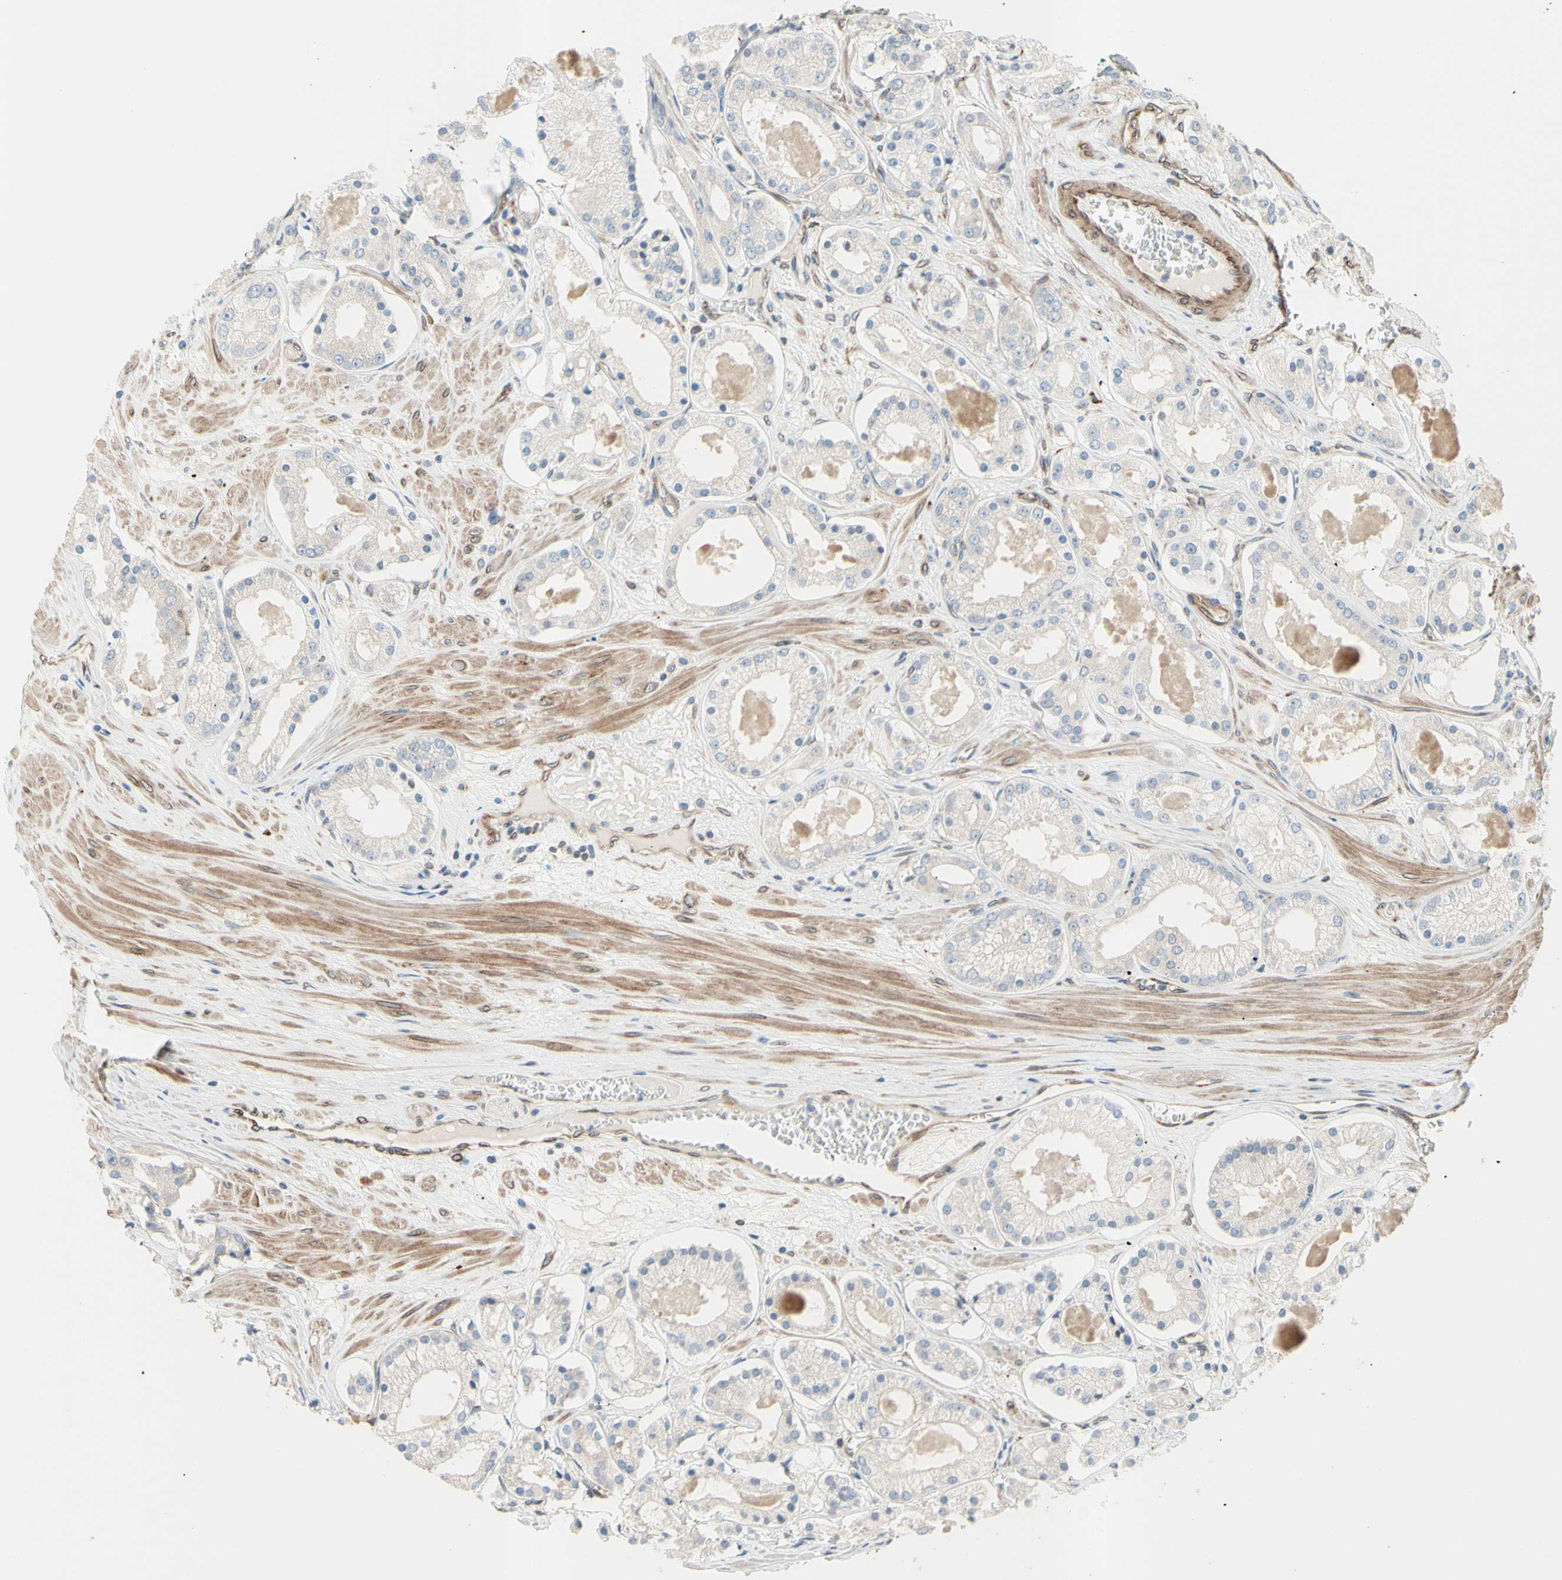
{"staining": {"intensity": "negative", "quantity": "none", "location": "none"}, "tissue": "prostate cancer", "cell_type": "Tumor cells", "image_type": "cancer", "snomed": [{"axis": "morphology", "description": "Adenocarcinoma, High grade"}, {"axis": "topography", "description": "Prostate"}], "caption": "IHC histopathology image of neoplastic tissue: human prostate cancer (high-grade adenocarcinoma) stained with DAB displays no significant protein positivity in tumor cells. (Brightfield microscopy of DAB immunohistochemistry at high magnification).", "gene": "TRAF2", "patient": {"sex": "male", "age": 66}}